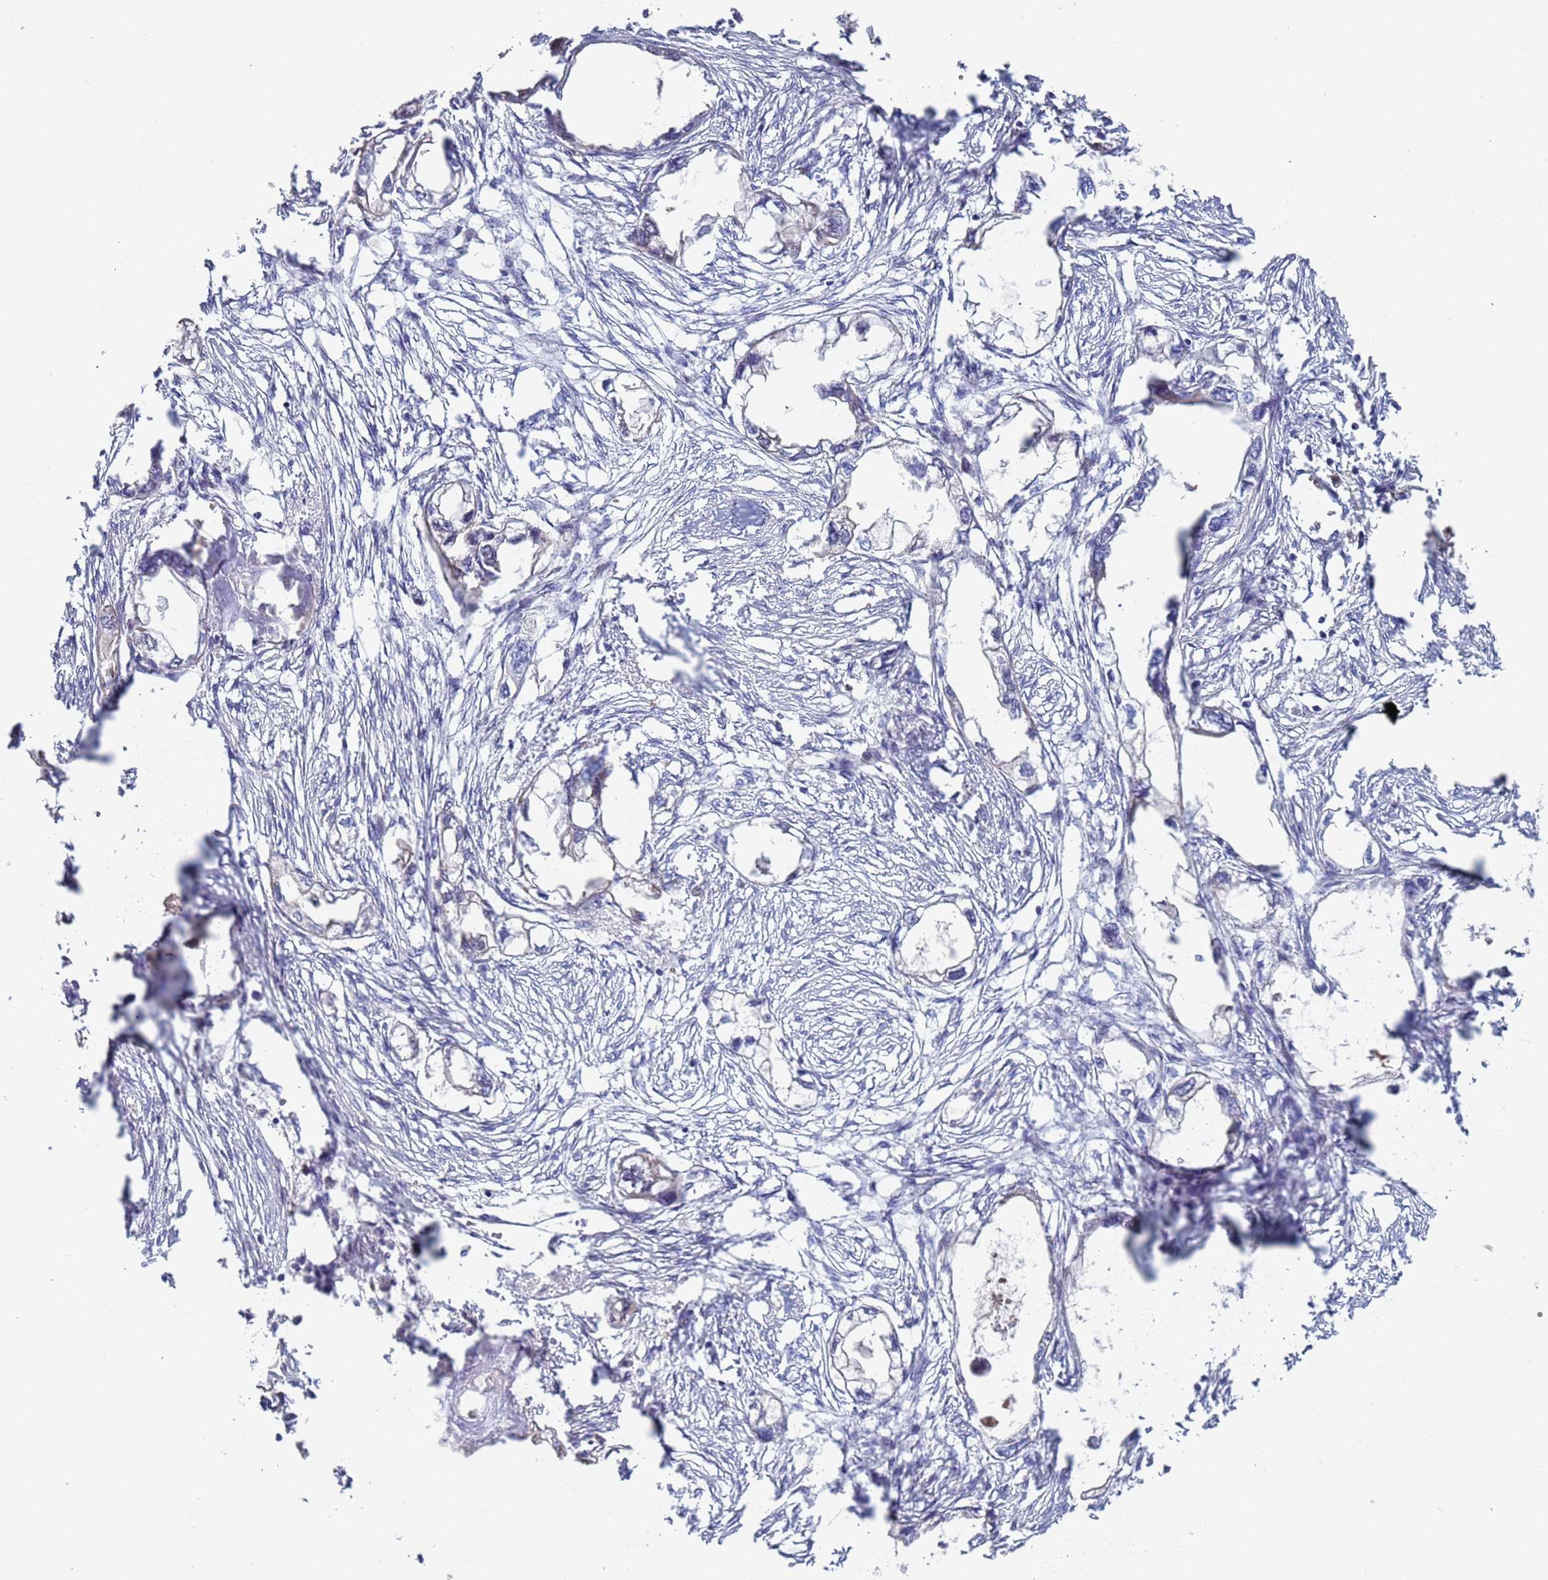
{"staining": {"intensity": "negative", "quantity": "none", "location": "none"}, "tissue": "endometrial cancer", "cell_type": "Tumor cells", "image_type": "cancer", "snomed": [{"axis": "morphology", "description": "Adenocarcinoma, NOS"}, {"axis": "morphology", "description": "Adenocarcinoma, metastatic, NOS"}, {"axis": "topography", "description": "Adipose tissue"}, {"axis": "topography", "description": "Endometrium"}], "caption": "Tumor cells show no significant protein expression in endometrial cancer (adenocarcinoma).", "gene": "ABCA8", "patient": {"sex": "female", "age": 67}}